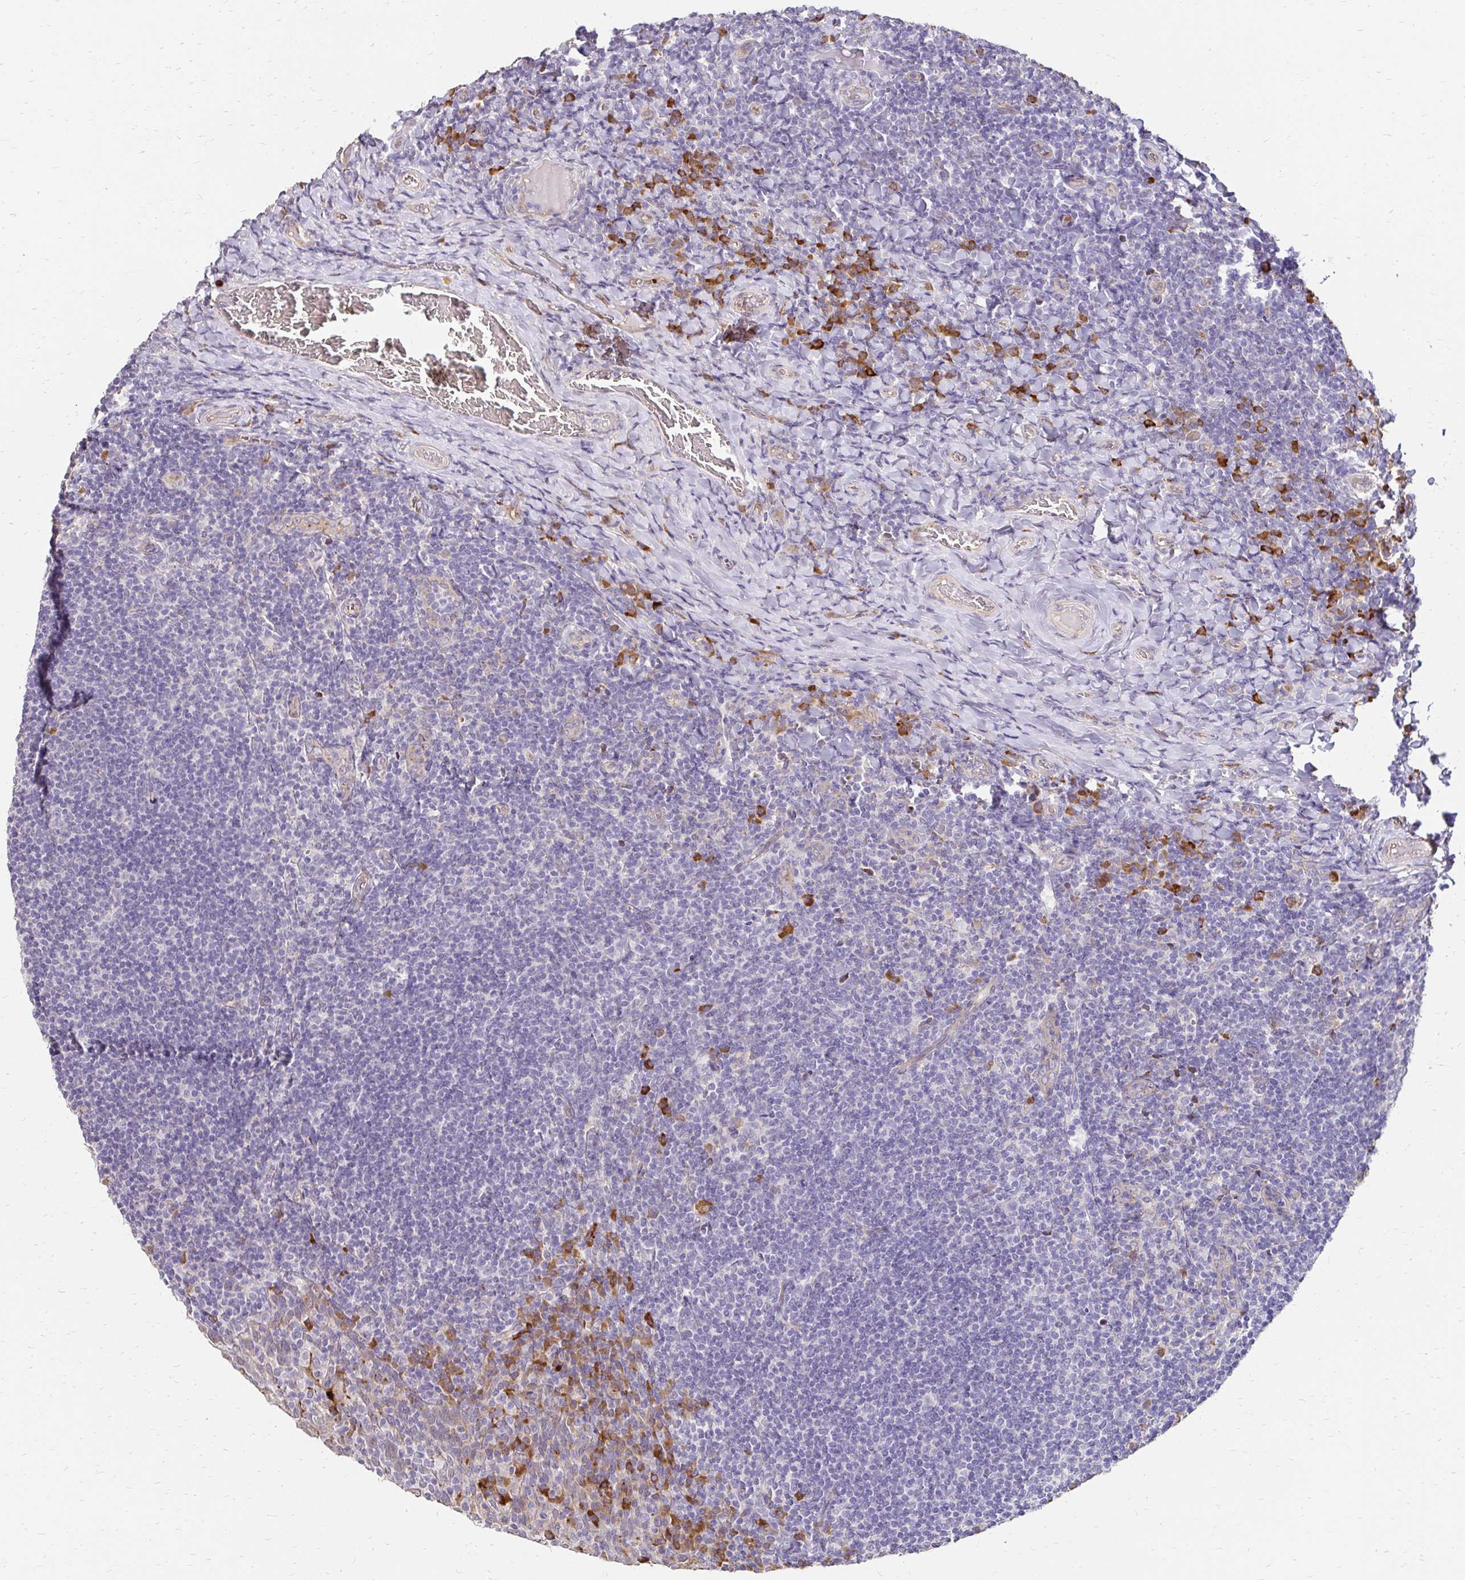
{"staining": {"intensity": "moderate", "quantity": "<25%", "location": "cytoplasmic/membranous"}, "tissue": "tonsil", "cell_type": "Germinal center cells", "image_type": "normal", "snomed": [{"axis": "morphology", "description": "Normal tissue, NOS"}, {"axis": "topography", "description": "Tonsil"}], "caption": "Tonsil stained with DAB (3,3'-diaminobenzidine) immunohistochemistry (IHC) shows low levels of moderate cytoplasmic/membranous staining in about <25% of germinal center cells.", "gene": "PRIMA1", "patient": {"sex": "female", "age": 10}}